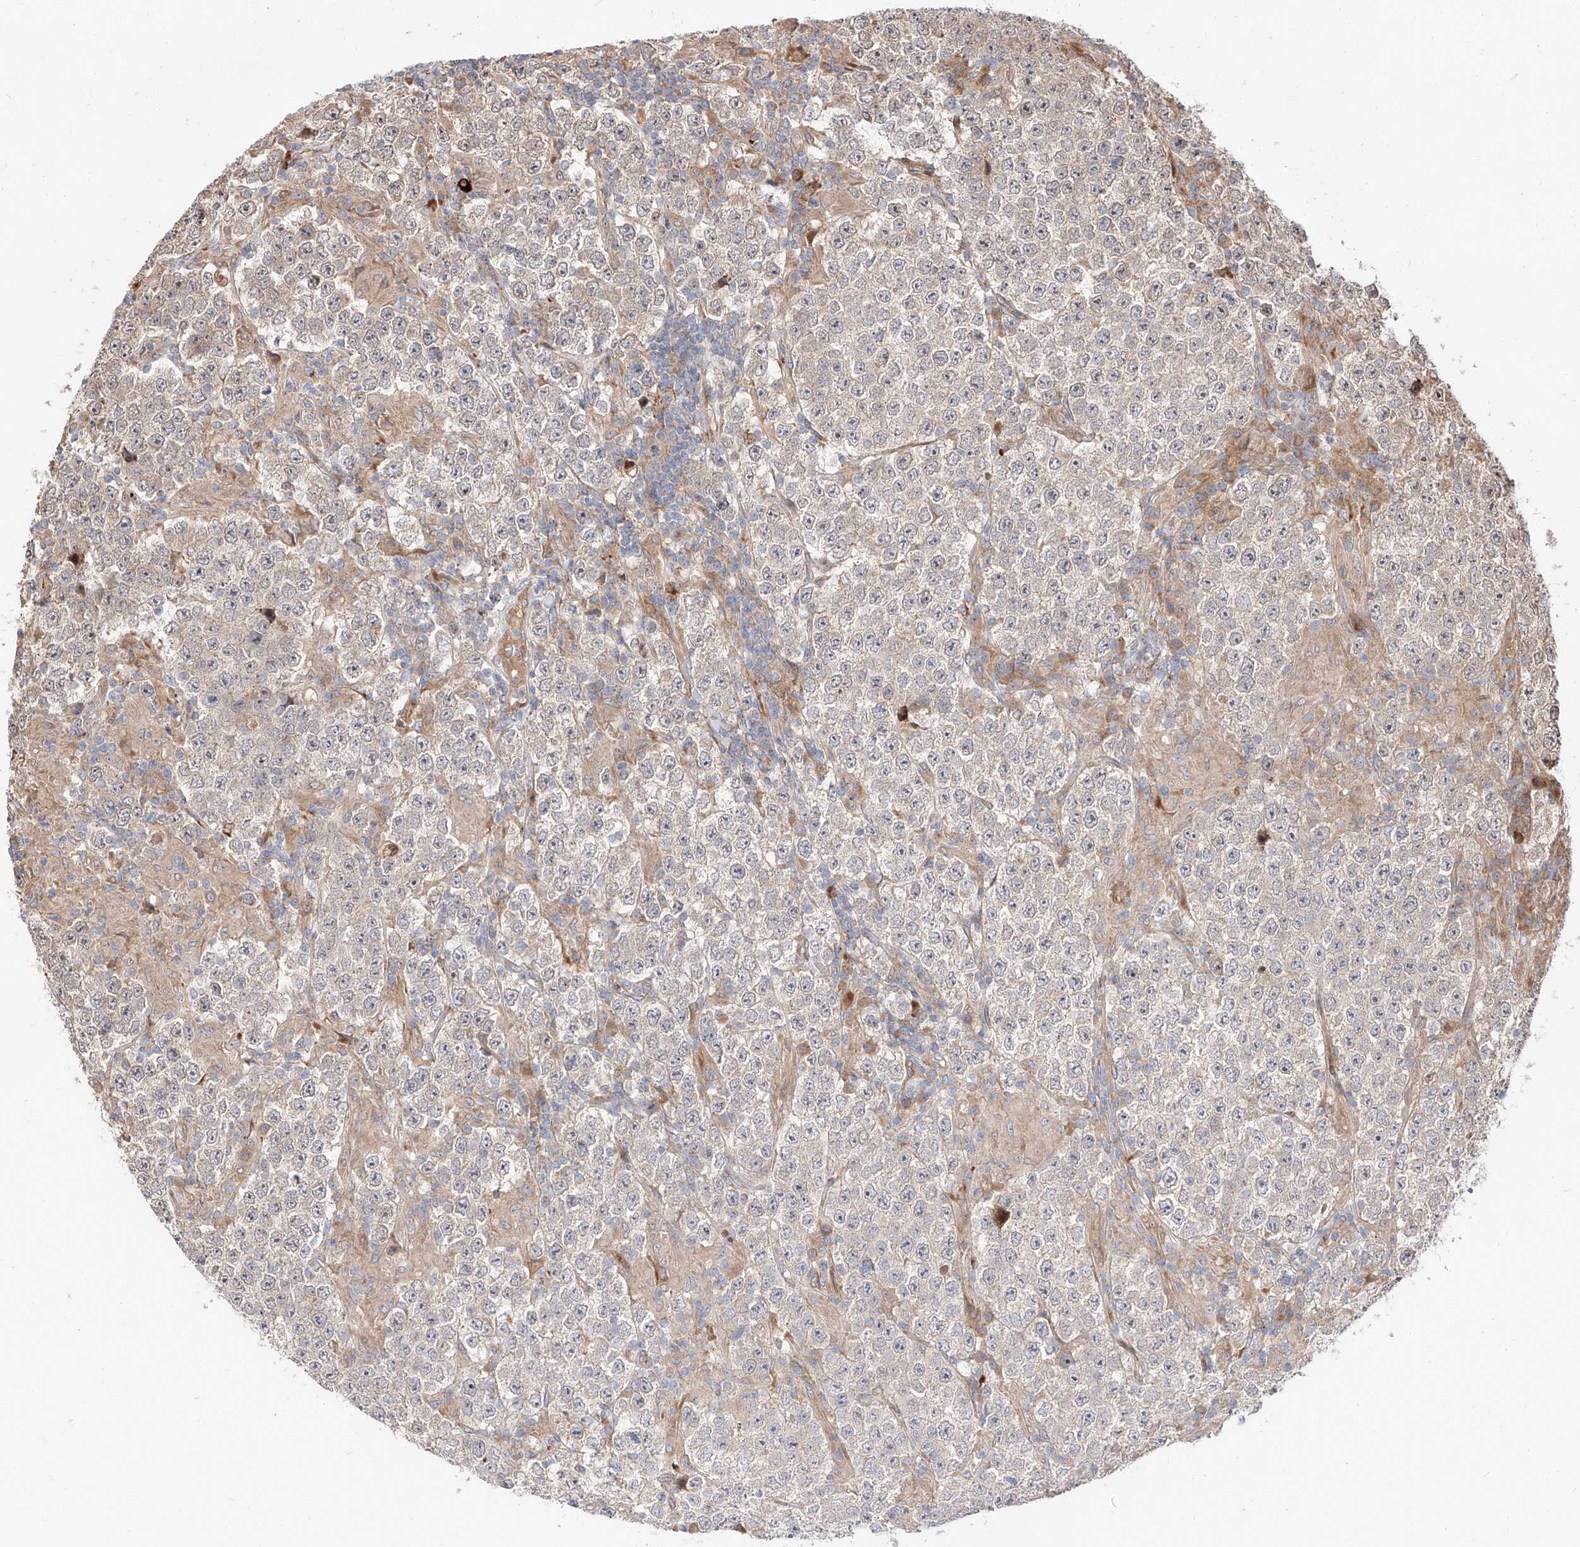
{"staining": {"intensity": "negative", "quantity": "none", "location": "none"}, "tissue": "testis cancer", "cell_type": "Tumor cells", "image_type": "cancer", "snomed": [{"axis": "morphology", "description": "Normal tissue, NOS"}, {"axis": "morphology", "description": "Urothelial carcinoma, High grade"}, {"axis": "morphology", "description": "Seminoma, NOS"}, {"axis": "morphology", "description": "Carcinoma, Embryonal, NOS"}, {"axis": "topography", "description": "Urinary bladder"}, {"axis": "topography", "description": "Testis"}], "caption": "Testis cancer (embryonal carcinoma) was stained to show a protein in brown. There is no significant positivity in tumor cells.", "gene": "DIRAS3", "patient": {"sex": "male", "age": 41}}